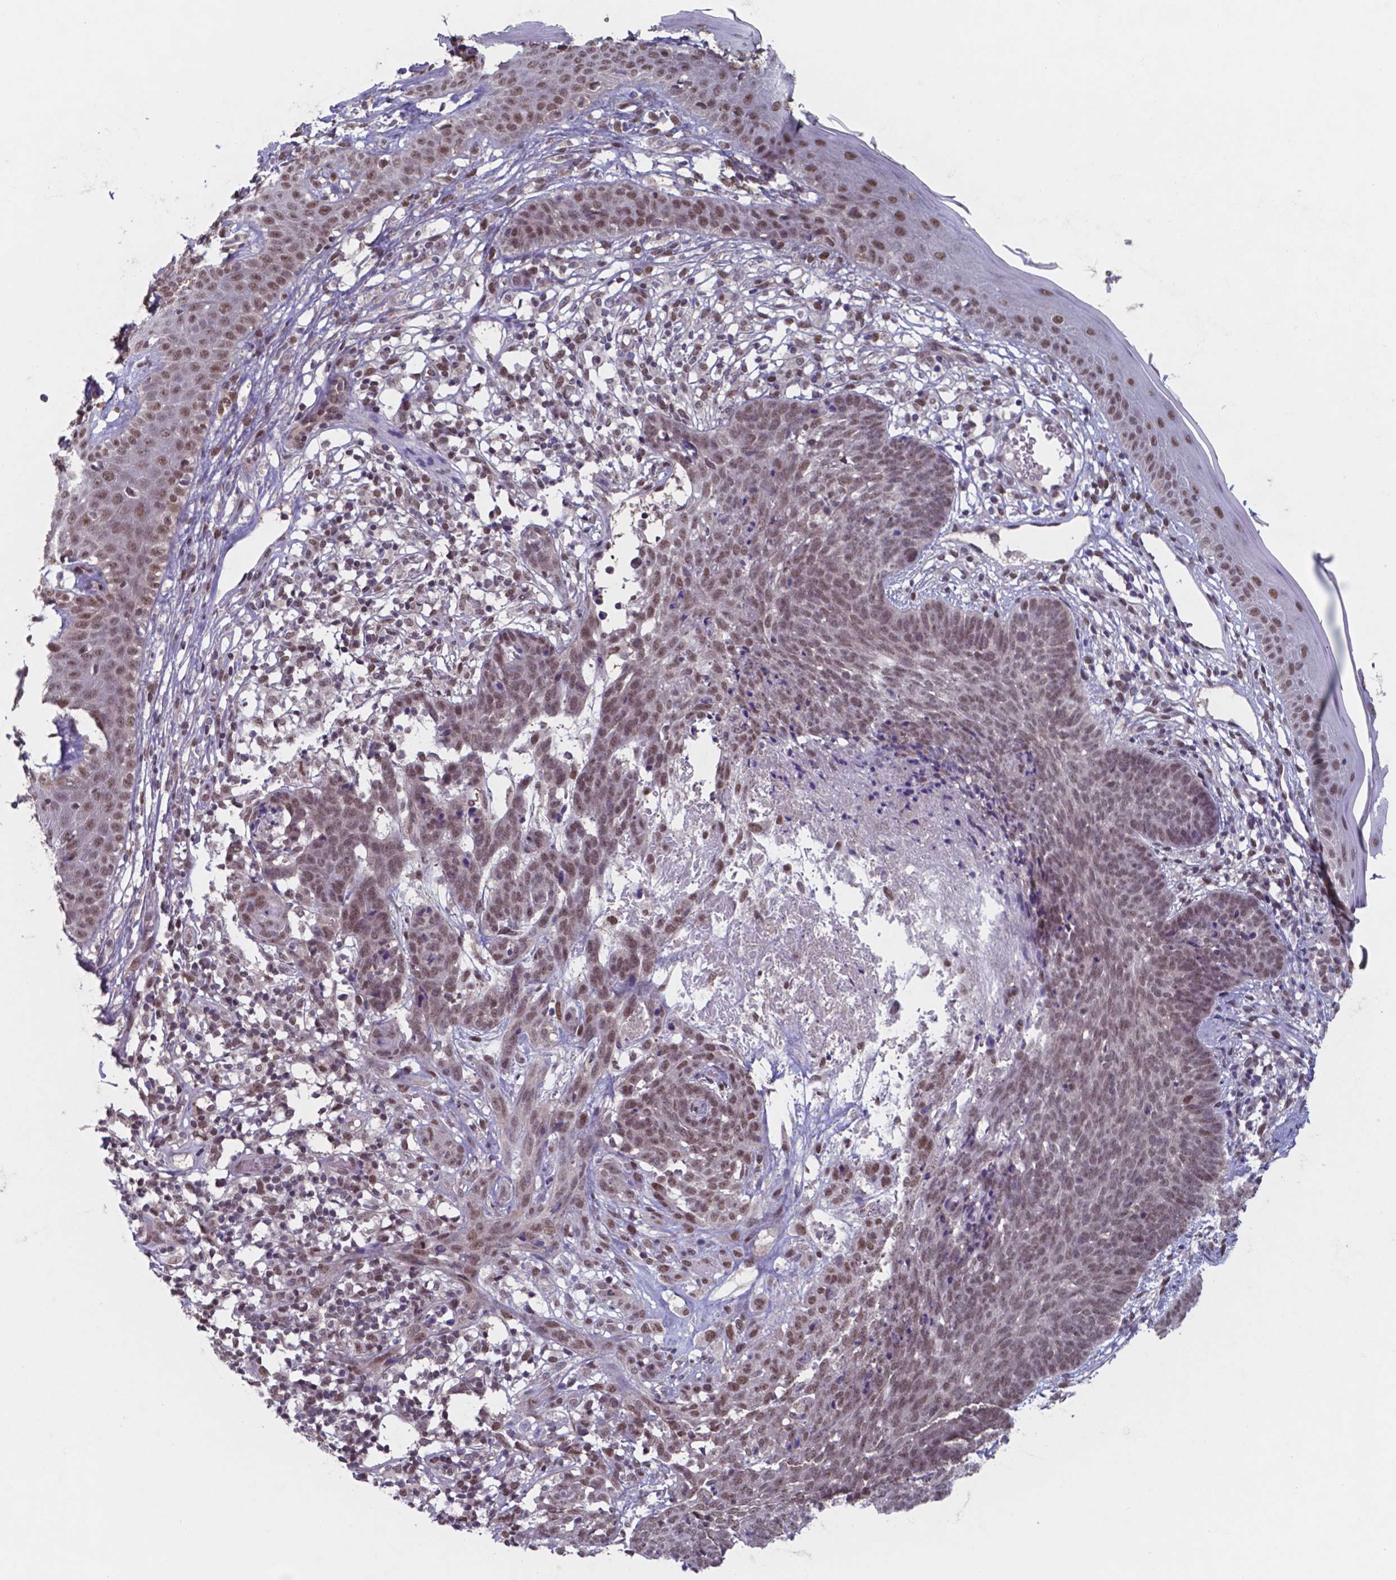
{"staining": {"intensity": "moderate", "quantity": ">75%", "location": "nuclear"}, "tissue": "skin cancer", "cell_type": "Tumor cells", "image_type": "cancer", "snomed": [{"axis": "morphology", "description": "Basal cell carcinoma"}, {"axis": "topography", "description": "Skin"}], "caption": "Protein staining shows moderate nuclear positivity in about >75% of tumor cells in skin cancer (basal cell carcinoma). The staining was performed using DAB (3,3'-diaminobenzidine), with brown indicating positive protein expression. Nuclei are stained blue with hematoxylin.", "gene": "UBA1", "patient": {"sex": "male", "age": 85}}